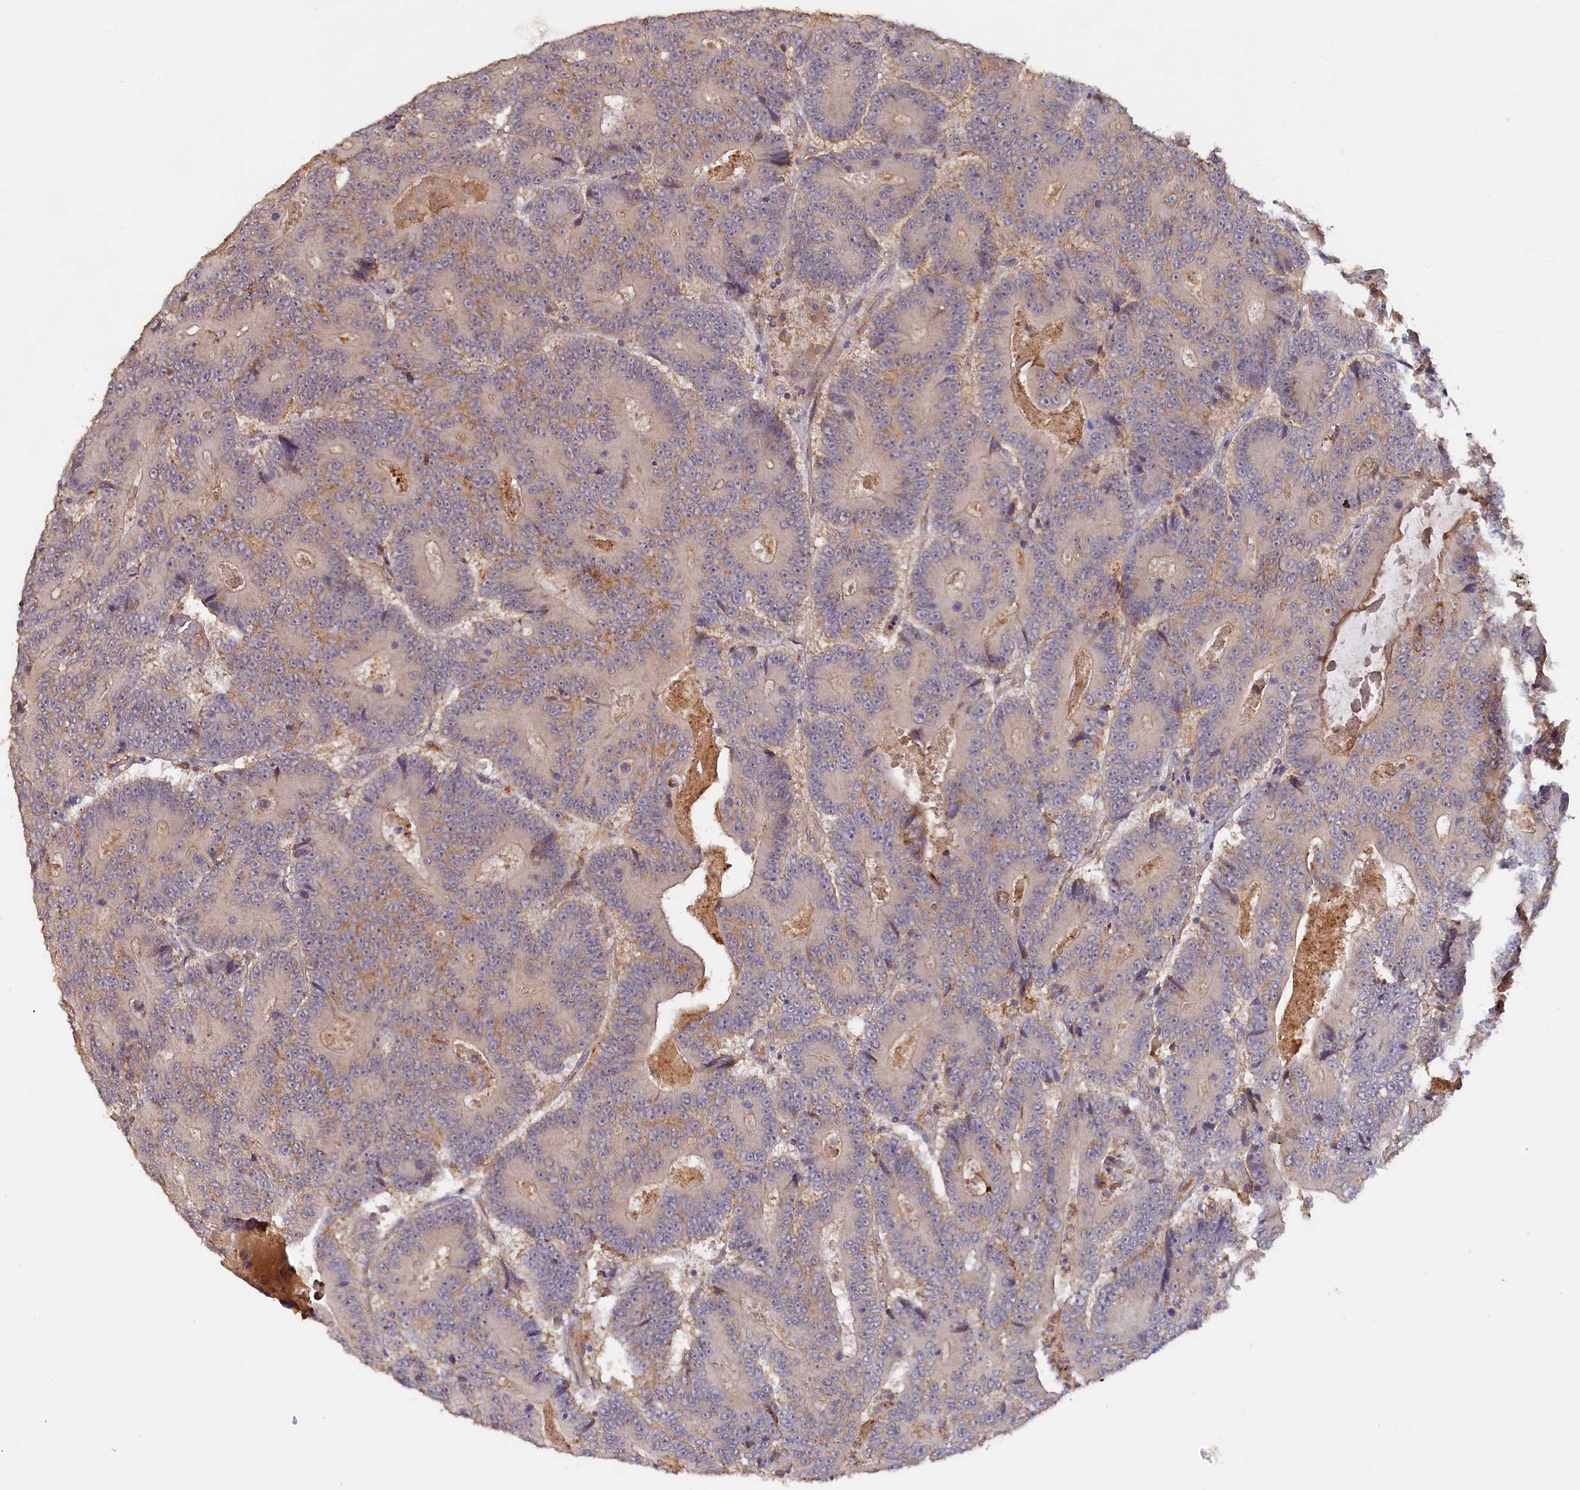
{"staining": {"intensity": "weak", "quantity": "<25%", "location": "cytoplasmic/membranous"}, "tissue": "colorectal cancer", "cell_type": "Tumor cells", "image_type": "cancer", "snomed": [{"axis": "morphology", "description": "Adenocarcinoma, NOS"}, {"axis": "topography", "description": "Colon"}], "caption": "Tumor cells are negative for brown protein staining in colorectal cancer (adenocarcinoma). The staining is performed using DAB (3,3'-diaminobenzidine) brown chromogen with nuclei counter-stained in using hematoxylin.", "gene": "TANGO6", "patient": {"sex": "male", "age": 83}}